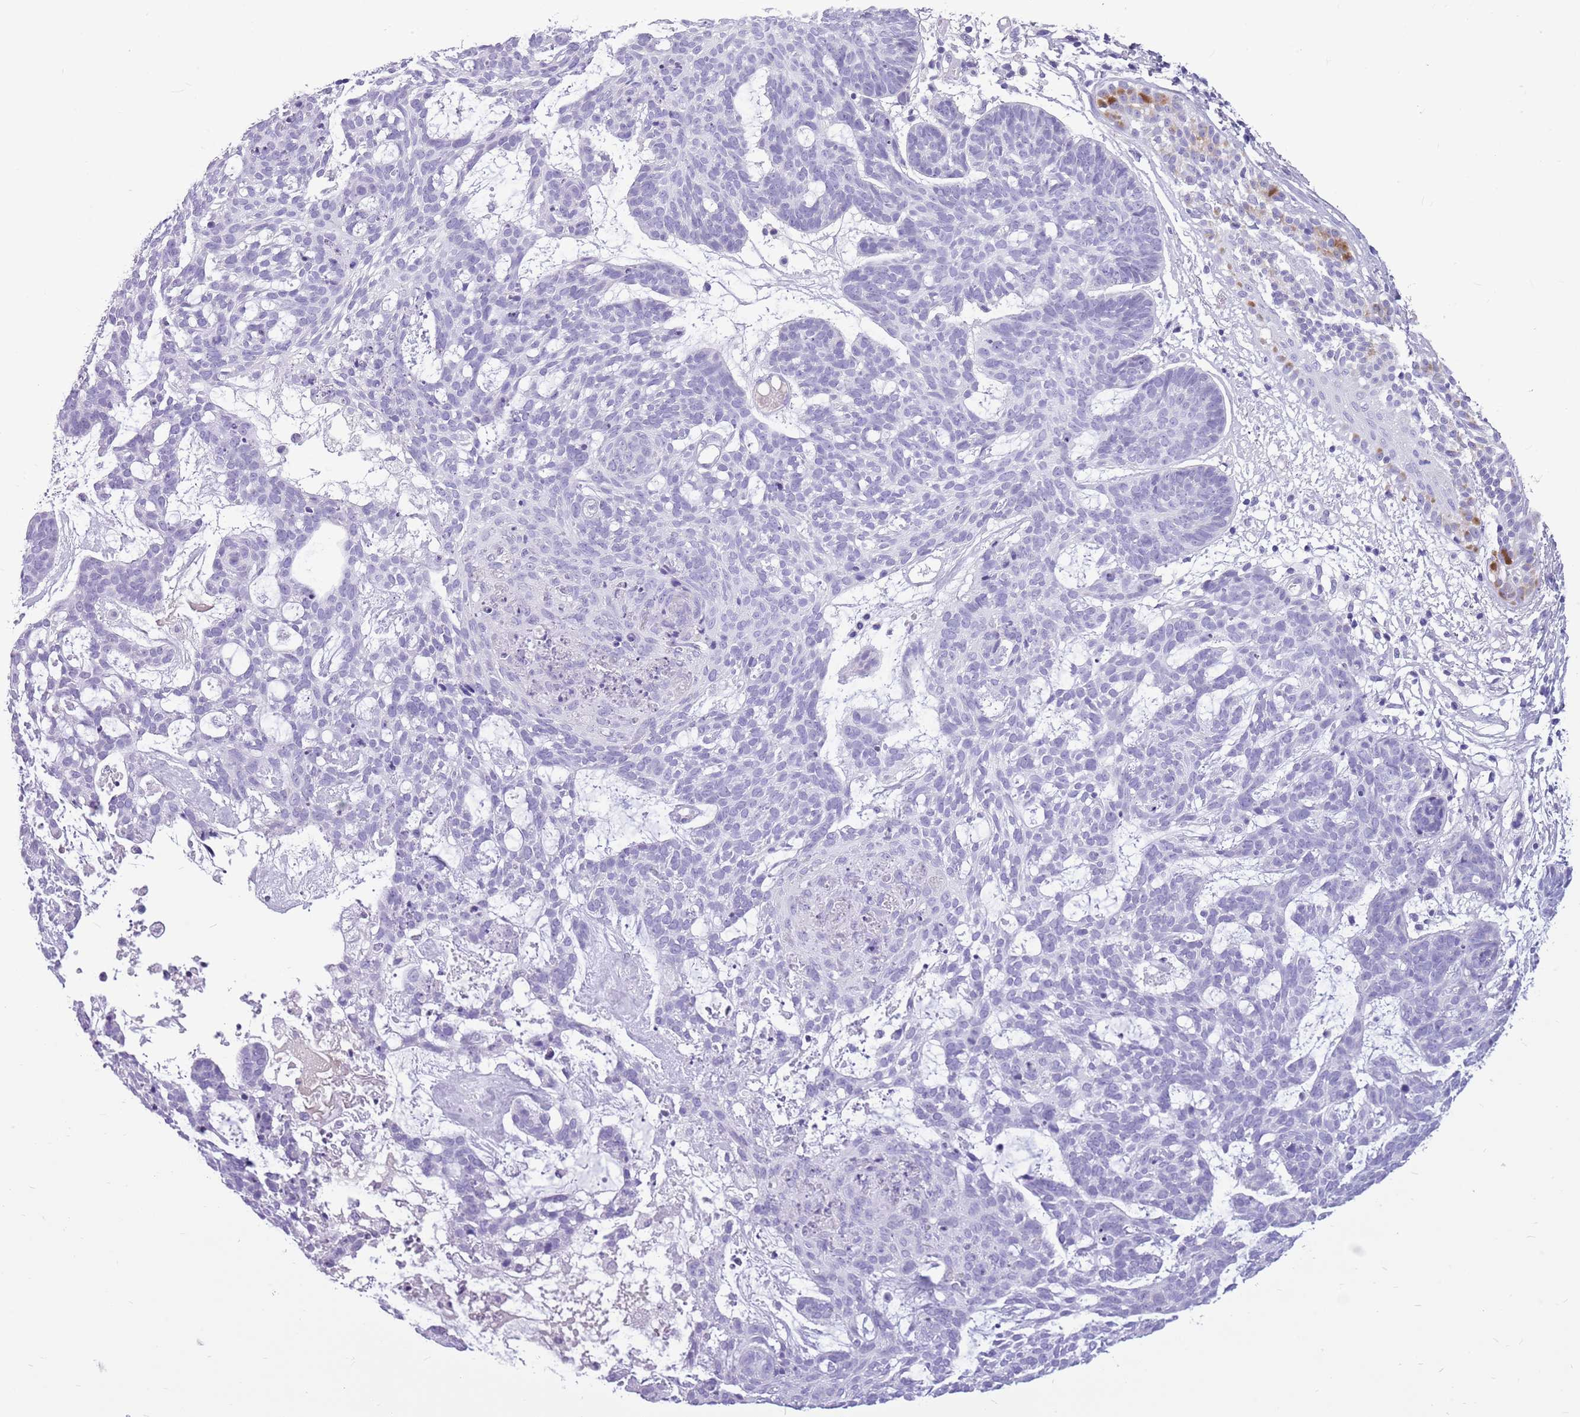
{"staining": {"intensity": "negative", "quantity": "none", "location": "none"}, "tissue": "skin cancer", "cell_type": "Tumor cells", "image_type": "cancer", "snomed": [{"axis": "morphology", "description": "Basal cell carcinoma"}, {"axis": "topography", "description": "Skin"}], "caption": "Protein analysis of basal cell carcinoma (skin) demonstrates no significant positivity in tumor cells.", "gene": "ZNF425", "patient": {"sex": "female", "age": 89}}